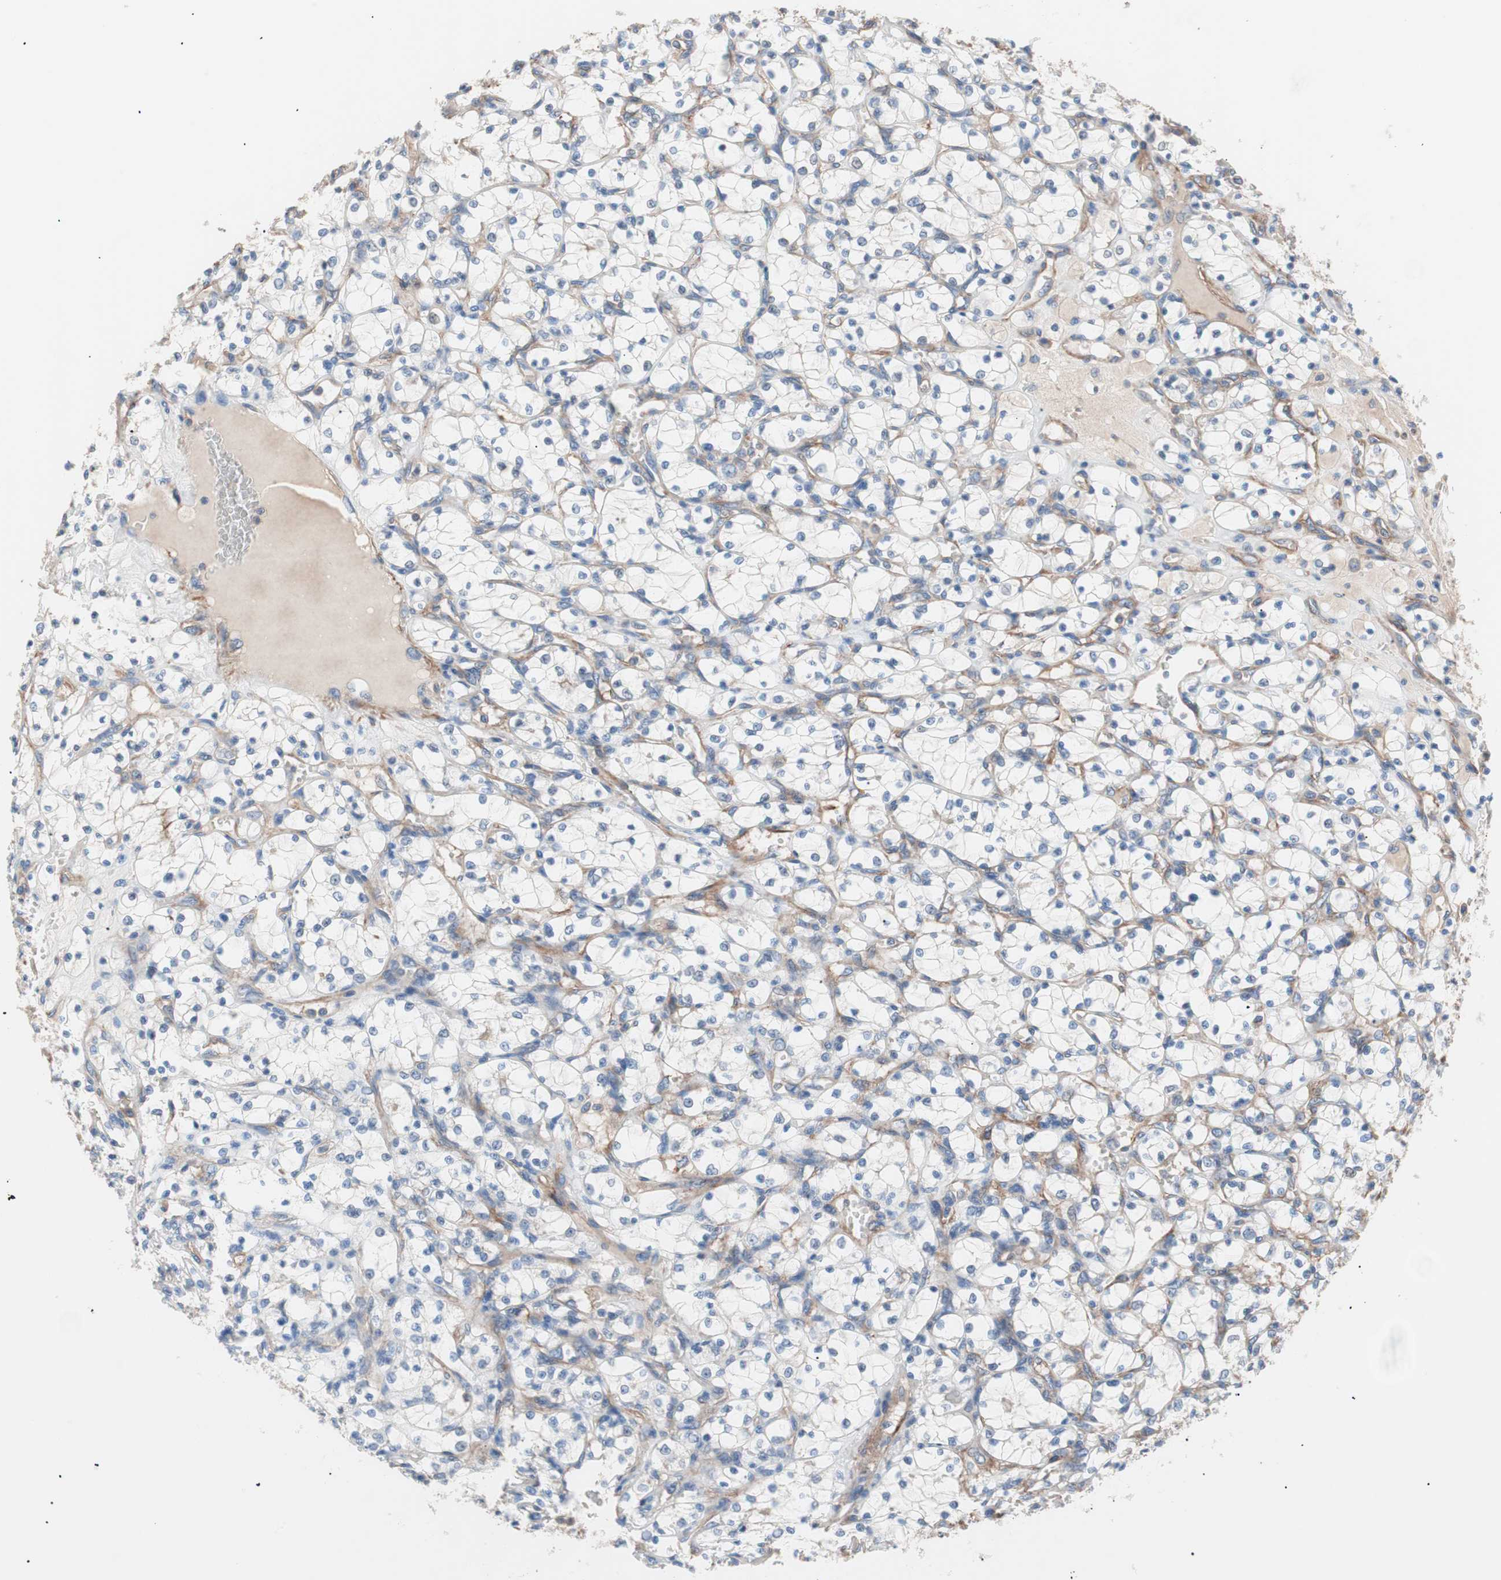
{"staining": {"intensity": "weak", "quantity": "<25%", "location": "cytoplasmic/membranous"}, "tissue": "renal cancer", "cell_type": "Tumor cells", "image_type": "cancer", "snomed": [{"axis": "morphology", "description": "Adenocarcinoma, NOS"}, {"axis": "topography", "description": "Kidney"}], "caption": "Tumor cells show no significant protein positivity in adenocarcinoma (renal).", "gene": "GPR160", "patient": {"sex": "female", "age": 69}}